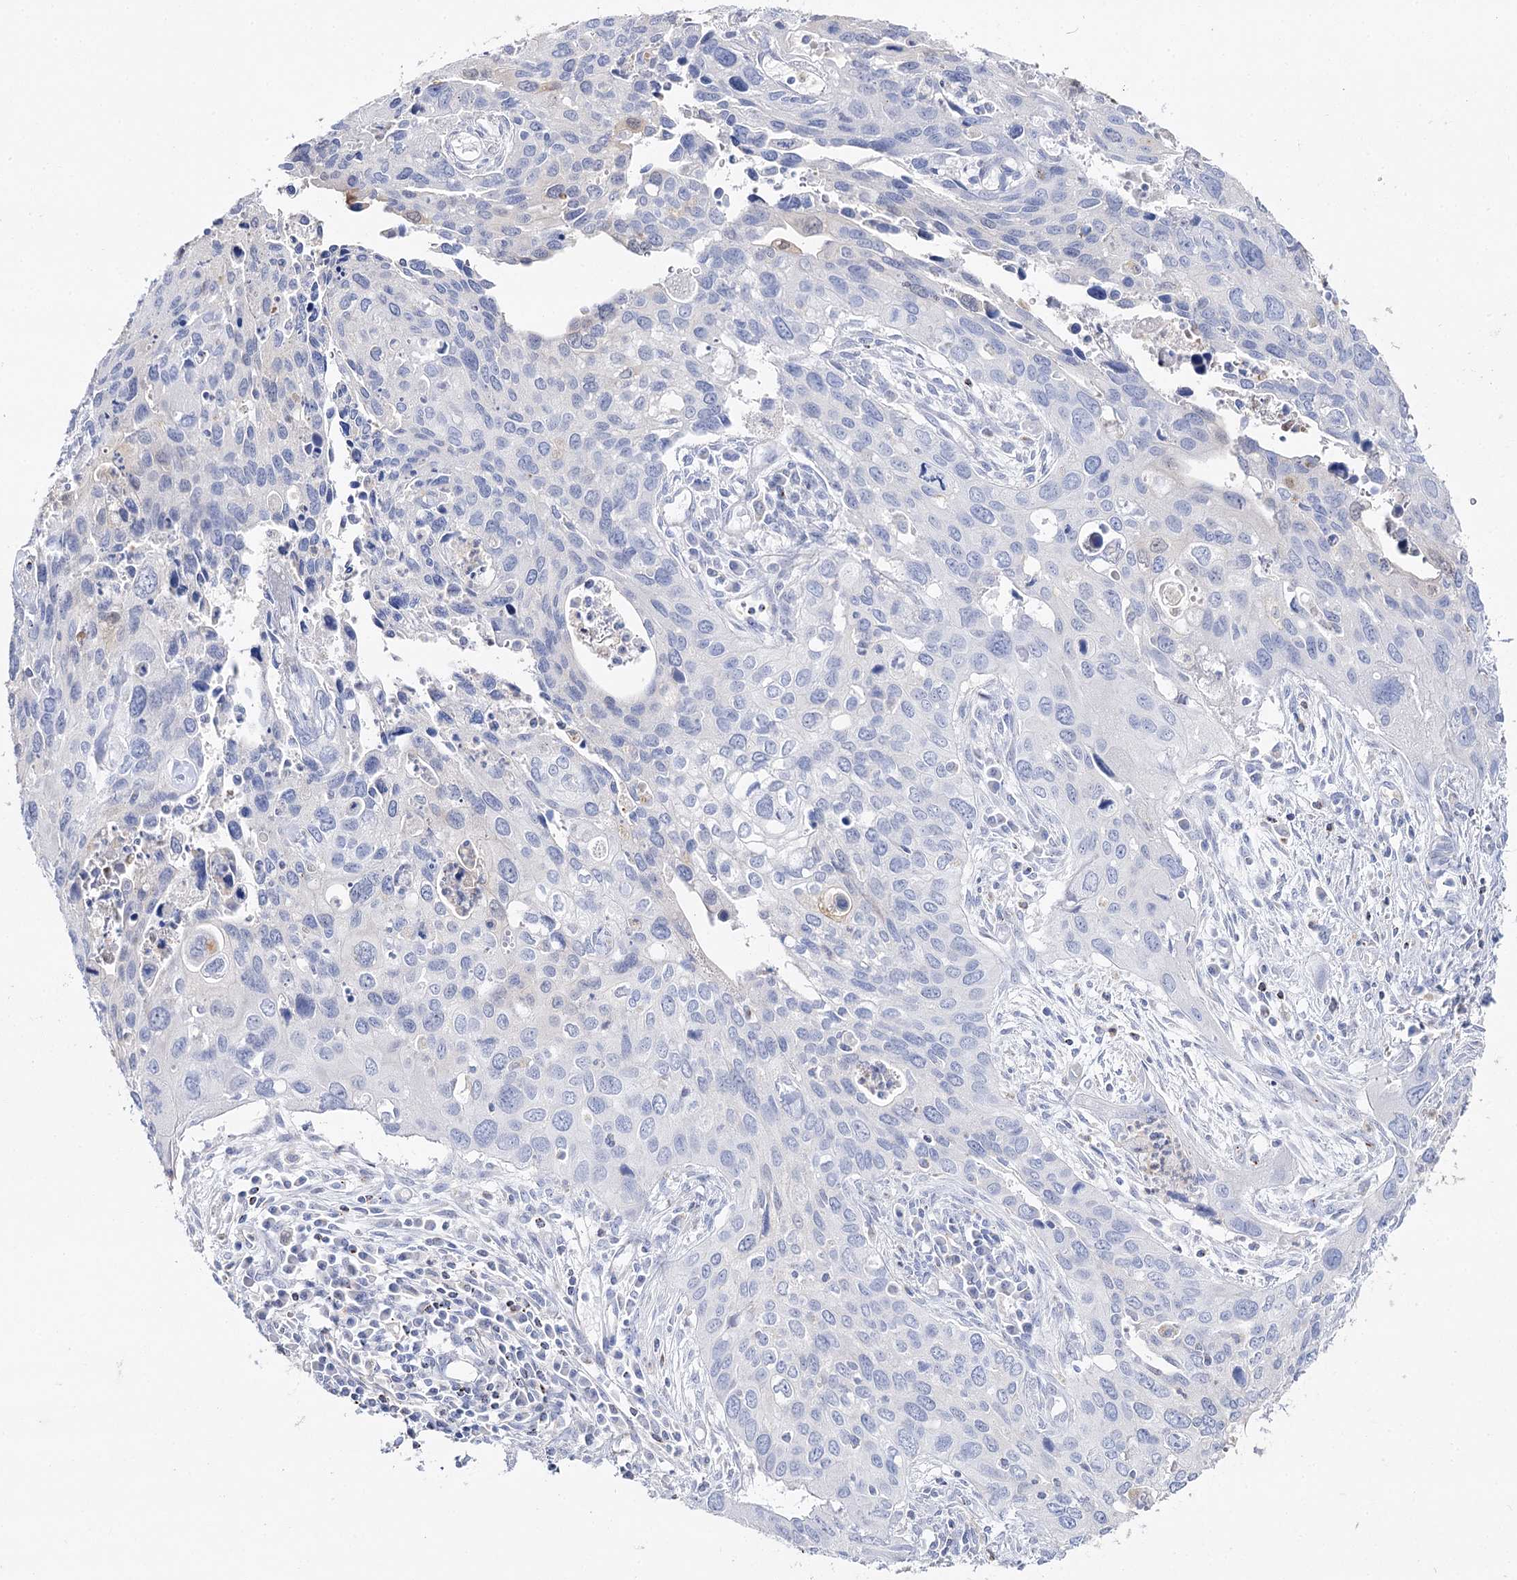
{"staining": {"intensity": "negative", "quantity": "none", "location": "none"}, "tissue": "cervical cancer", "cell_type": "Tumor cells", "image_type": "cancer", "snomed": [{"axis": "morphology", "description": "Squamous cell carcinoma, NOS"}, {"axis": "topography", "description": "Cervix"}], "caption": "There is no significant staining in tumor cells of cervical cancer (squamous cell carcinoma).", "gene": "SLC3A1", "patient": {"sex": "female", "age": 55}}